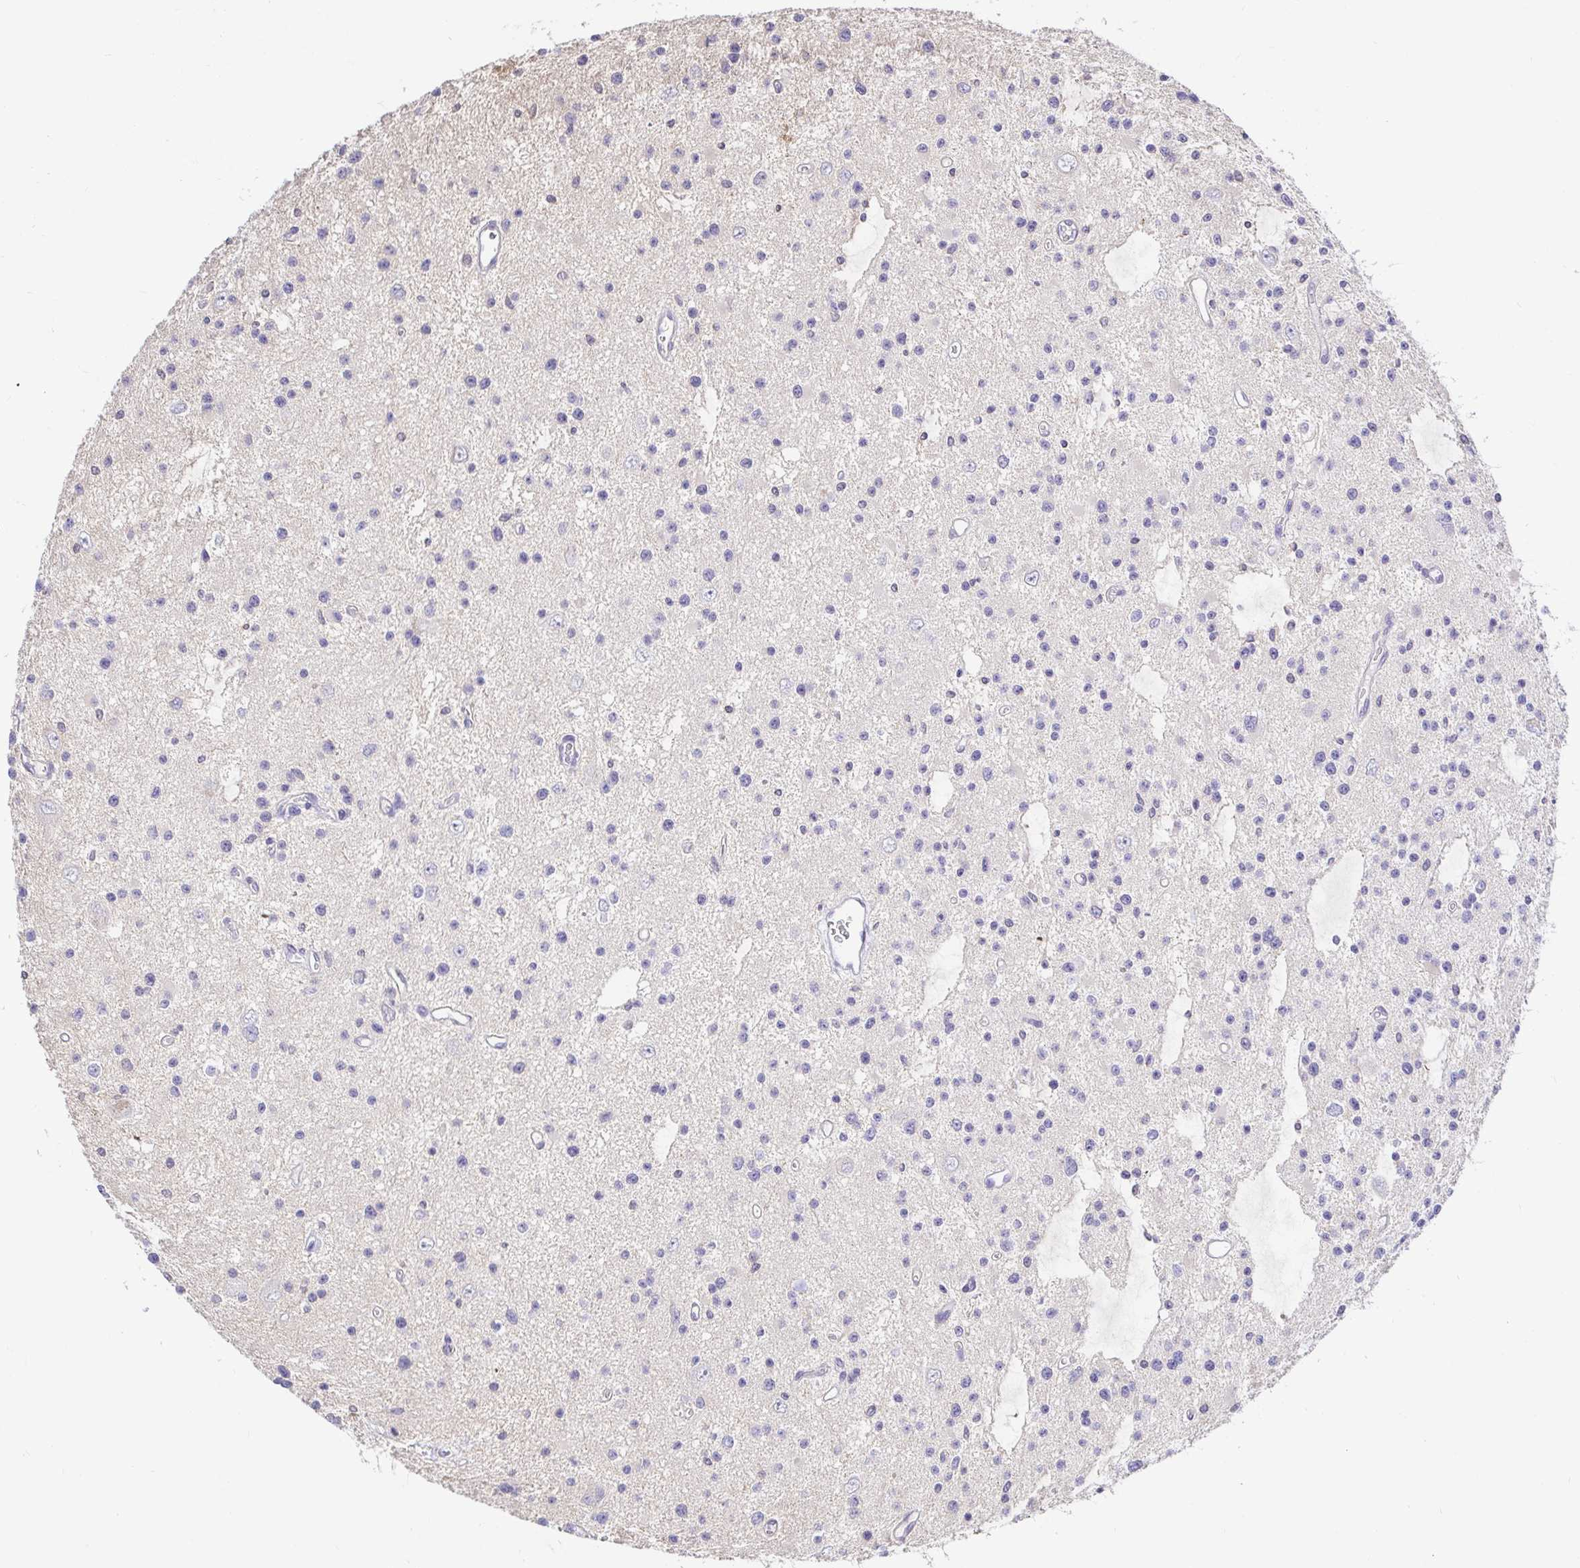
{"staining": {"intensity": "negative", "quantity": "none", "location": "none"}, "tissue": "glioma", "cell_type": "Tumor cells", "image_type": "cancer", "snomed": [{"axis": "morphology", "description": "Glioma, malignant, Low grade"}, {"axis": "topography", "description": "Brain"}], "caption": "There is no significant positivity in tumor cells of malignant low-grade glioma.", "gene": "SKAP1", "patient": {"sex": "male", "age": 43}}